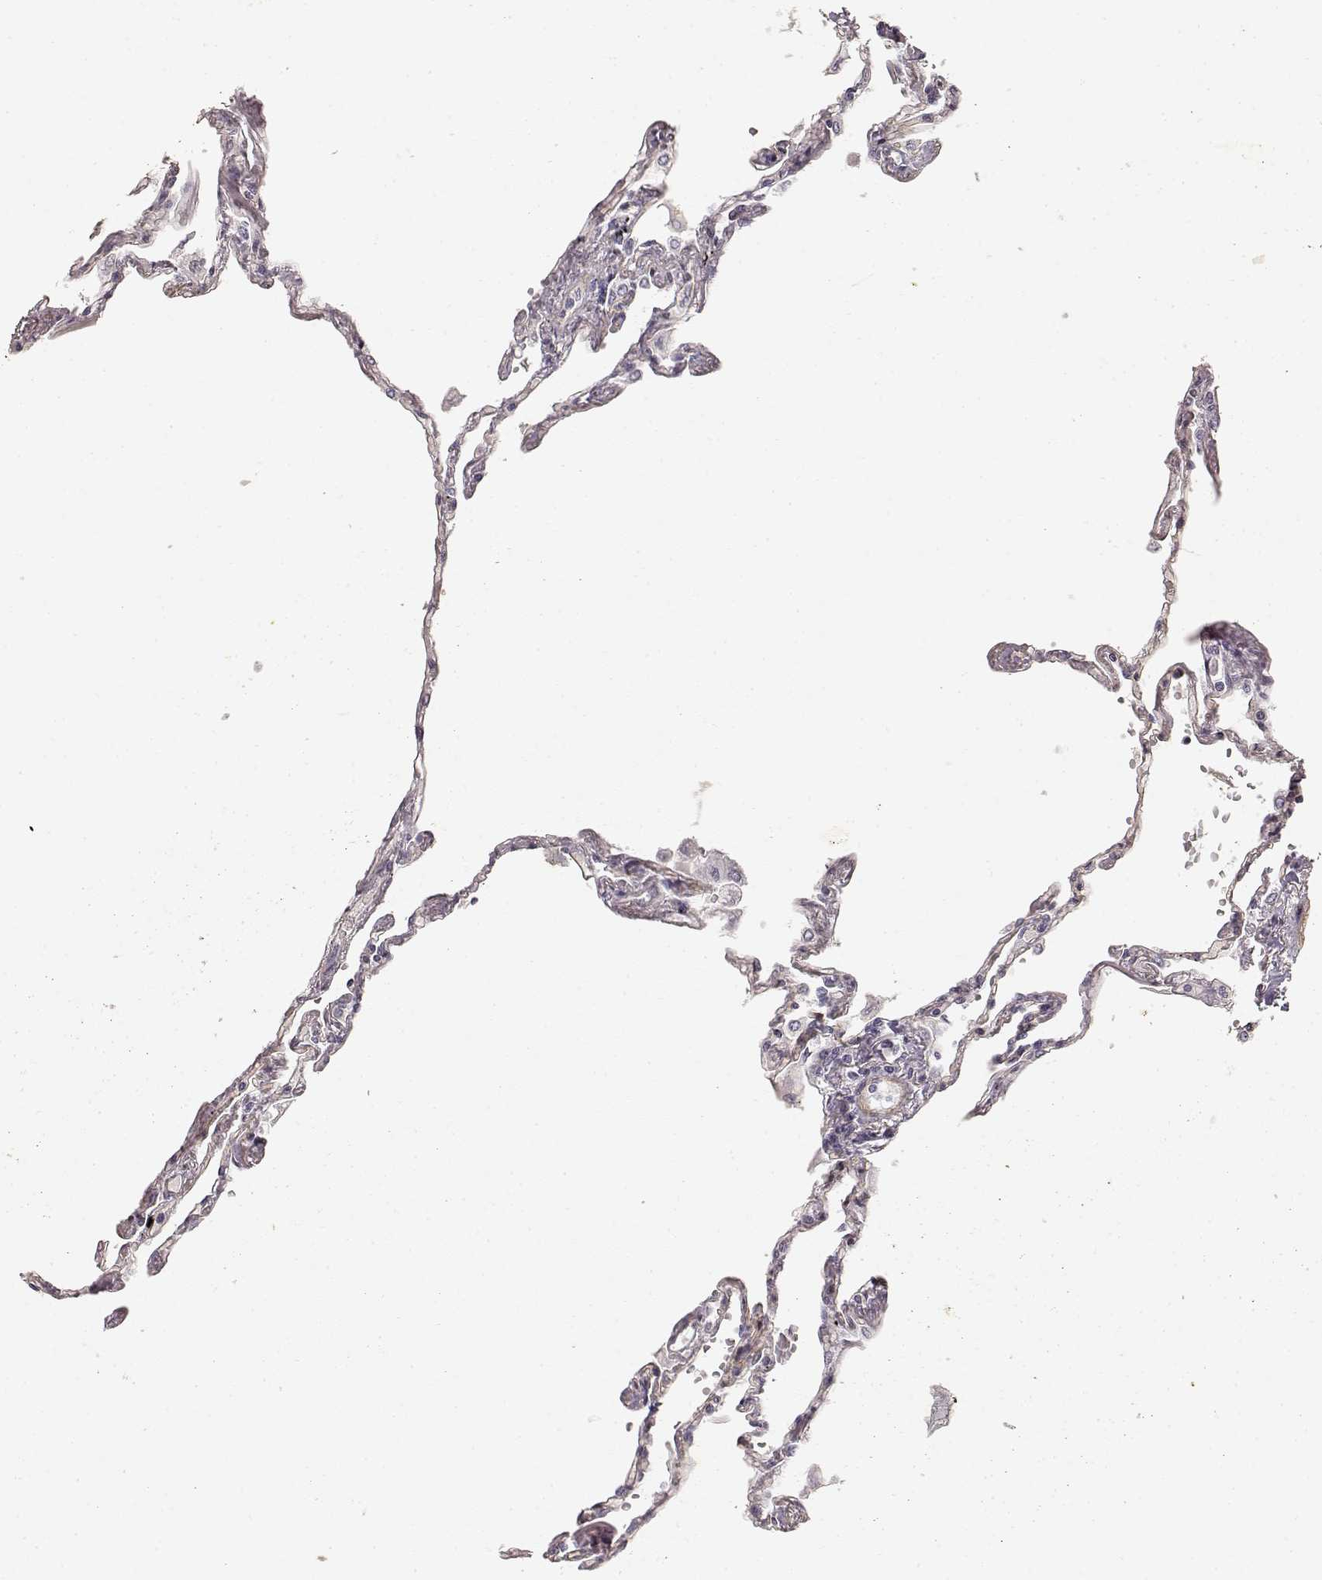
{"staining": {"intensity": "negative", "quantity": "none", "location": "none"}, "tissue": "lung", "cell_type": "Alveolar cells", "image_type": "normal", "snomed": [{"axis": "morphology", "description": "Normal tissue, NOS"}, {"axis": "topography", "description": "Lung"}], "caption": "High magnification brightfield microscopy of unremarkable lung stained with DAB (3,3'-diaminobenzidine) (brown) and counterstained with hematoxylin (blue): alveolar cells show no significant positivity. (Brightfield microscopy of DAB (3,3'-diaminobenzidine) immunohistochemistry (IHC) at high magnification).", "gene": "LAMA4", "patient": {"sex": "female", "age": 67}}